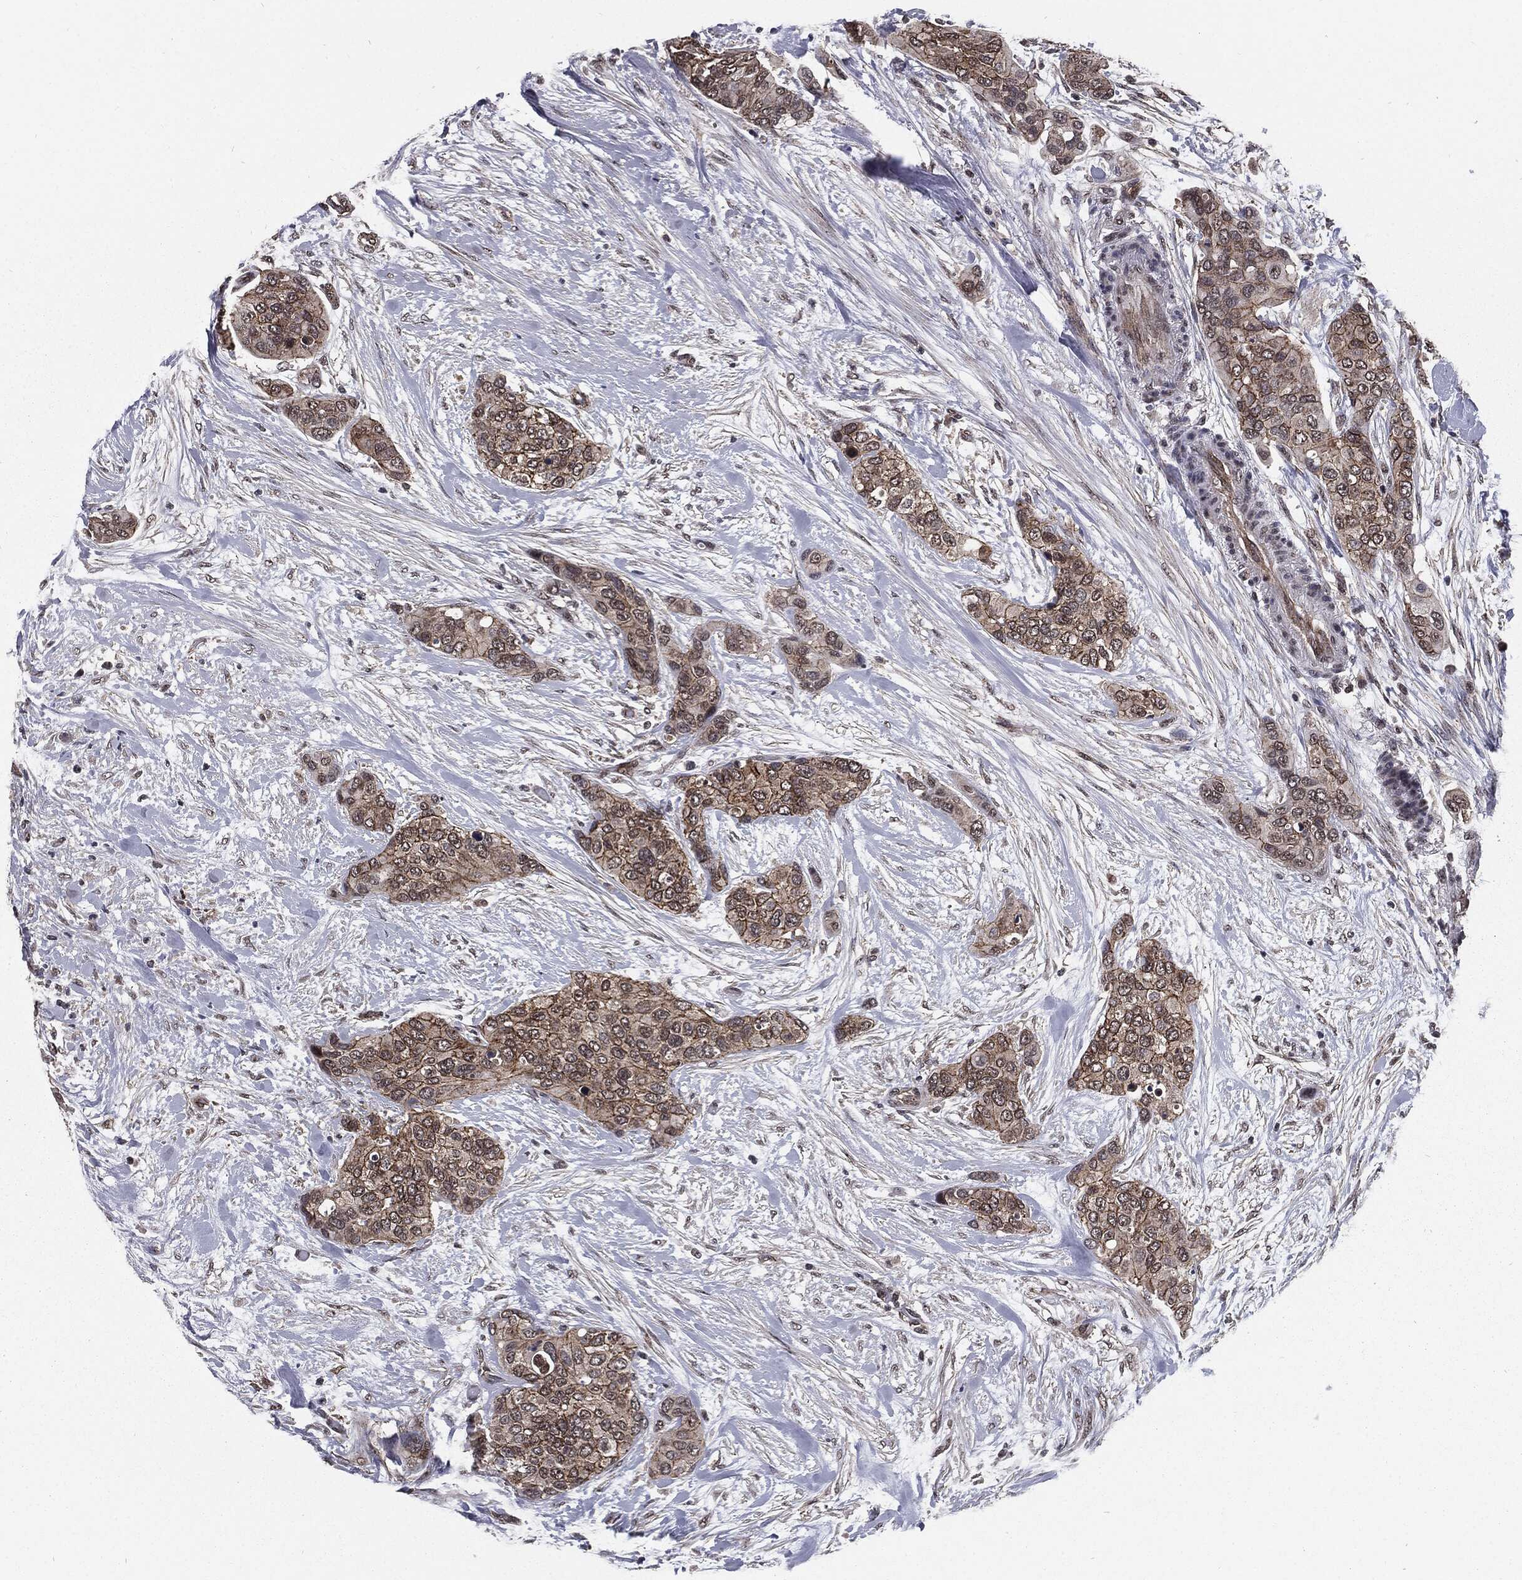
{"staining": {"intensity": "moderate", "quantity": "<25%", "location": "cytoplasmic/membranous"}, "tissue": "urothelial cancer", "cell_type": "Tumor cells", "image_type": "cancer", "snomed": [{"axis": "morphology", "description": "Urothelial carcinoma, High grade"}, {"axis": "topography", "description": "Urinary bladder"}], "caption": "Brown immunohistochemical staining in high-grade urothelial carcinoma reveals moderate cytoplasmic/membranous expression in approximately <25% of tumor cells.", "gene": "PTPA", "patient": {"sex": "male", "age": 77}}